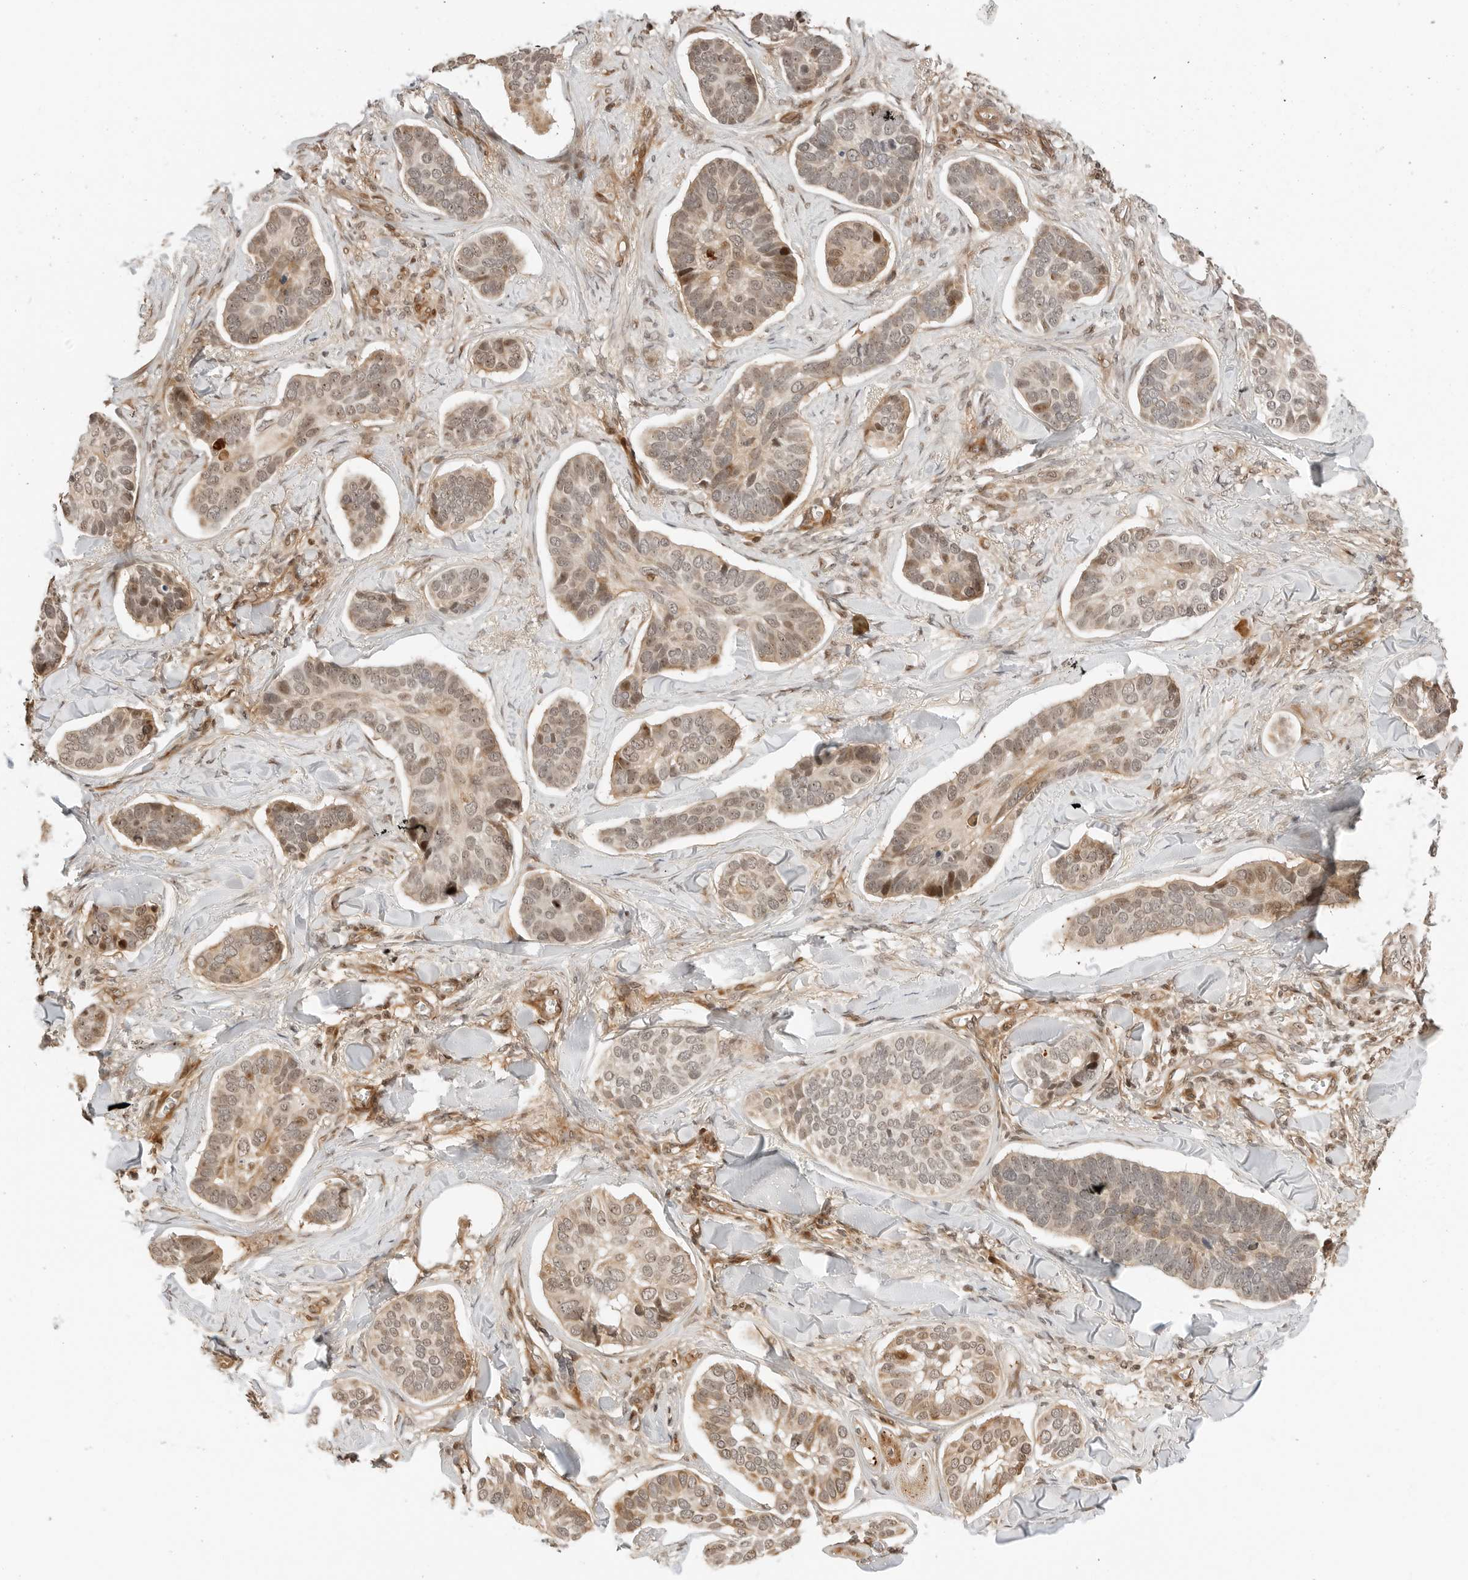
{"staining": {"intensity": "weak", "quantity": "25%-75%", "location": "cytoplasmic/membranous,nuclear"}, "tissue": "skin cancer", "cell_type": "Tumor cells", "image_type": "cancer", "snomed": [{"axis": "morphology", "description": "Basal cell carcinoma"}, {"axis": "topography", "description": "Skin"}], "caption": "An immunohistochemistry (IHC) histopathology image of tumor tissue is shown. Protein staining in brown labels weak cytoplasmic/membranous and nuclear positivity in basal cell carcinoma (skin) within tumor cells.", "gene": "GEM", "patient": {"sex": "male", "age": 62}}